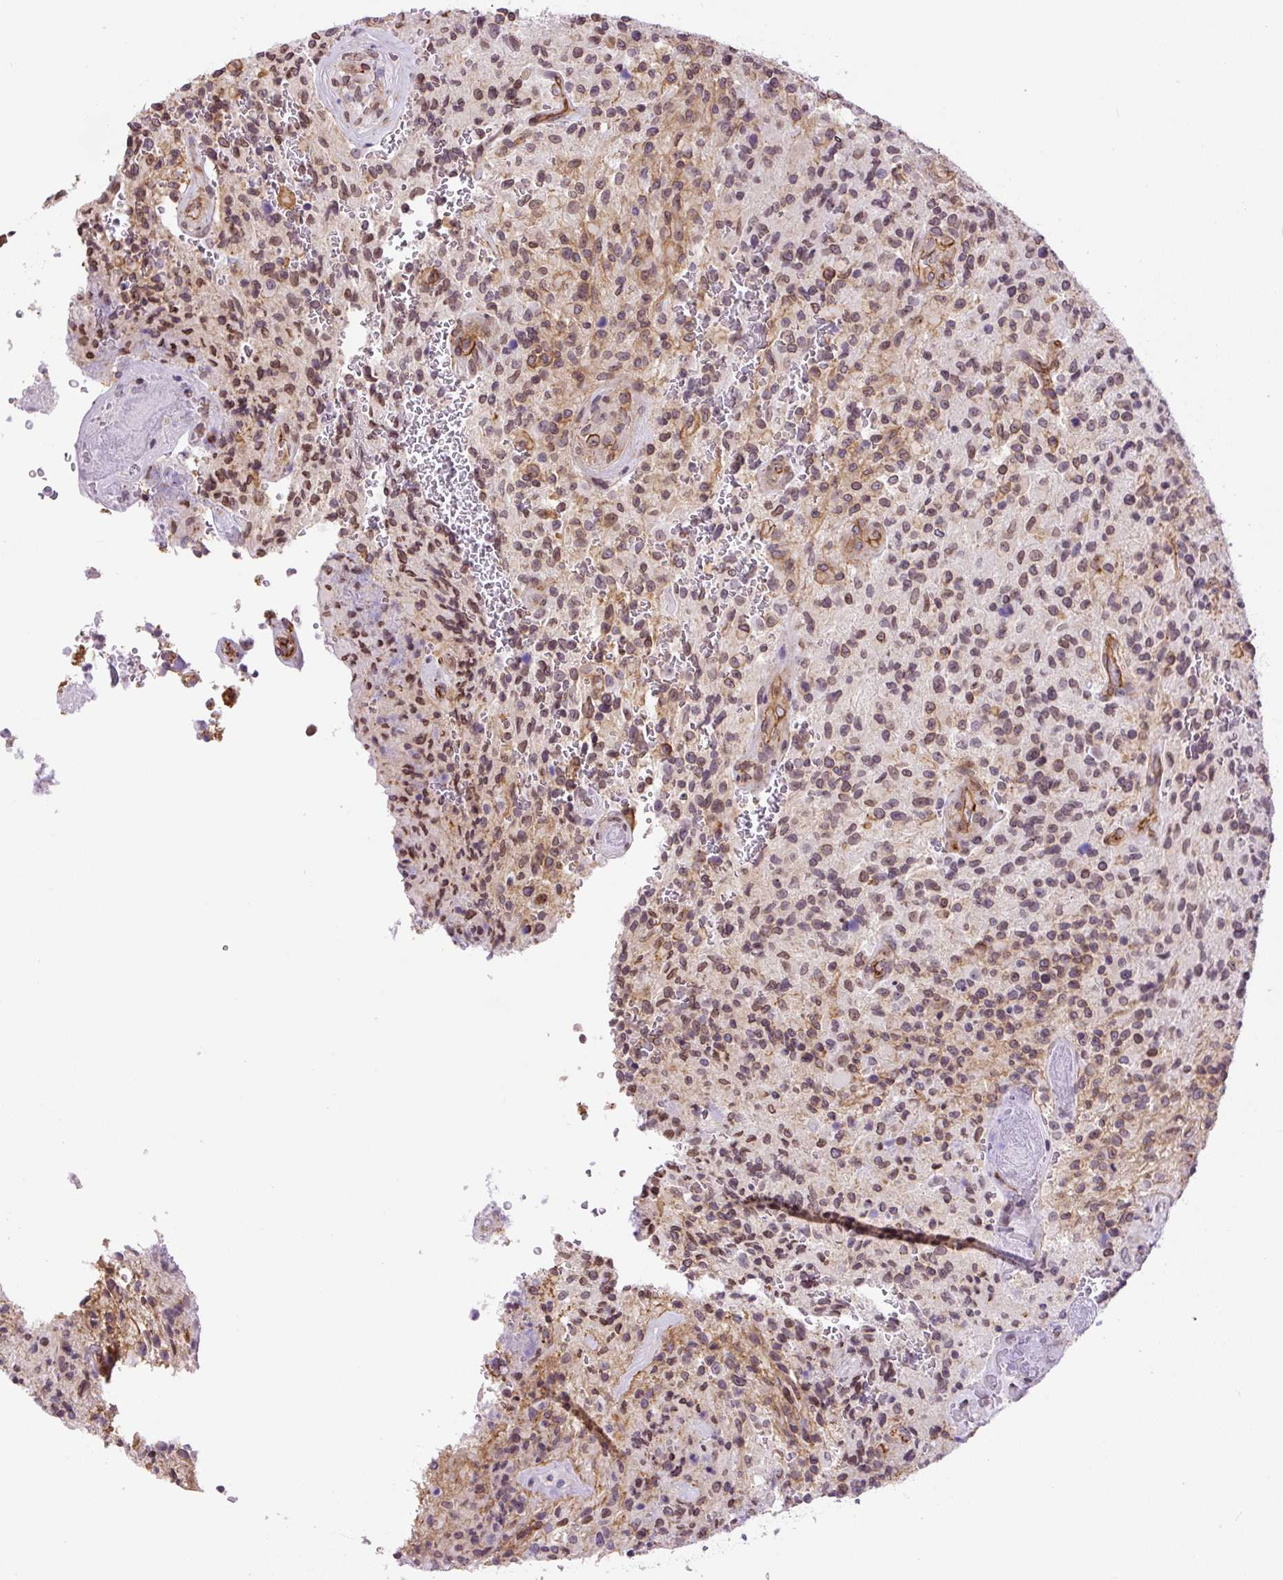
{"staining": {"intensity": "weak", "quantity": ">75%", "location": "nuclear"}, "tissue": "glioma", "cell_type": "Tumor cells", "image_type": "cancer", "snomed": [{"axis": "morphology", "description": "Normal tissue, NOS"}, {"axis": "morphology", "description": "Glioma, malignant, High grade"}, {"axis": "topography", "description": "Cerebral cortex"}], "caption": "Immunohistochemical staining of human high-grade glioma (malignant) exhibits low levels of weak nuclear protein staining in about >75% of tumor cells. The staining was performed using DAB to visualize the protein expression in brown, while the nuclei were stained in blue with hematoxylin (Magnification: 20x).", "gene": "MYO5C", "patient": {"sex": "male", "age": 56}}